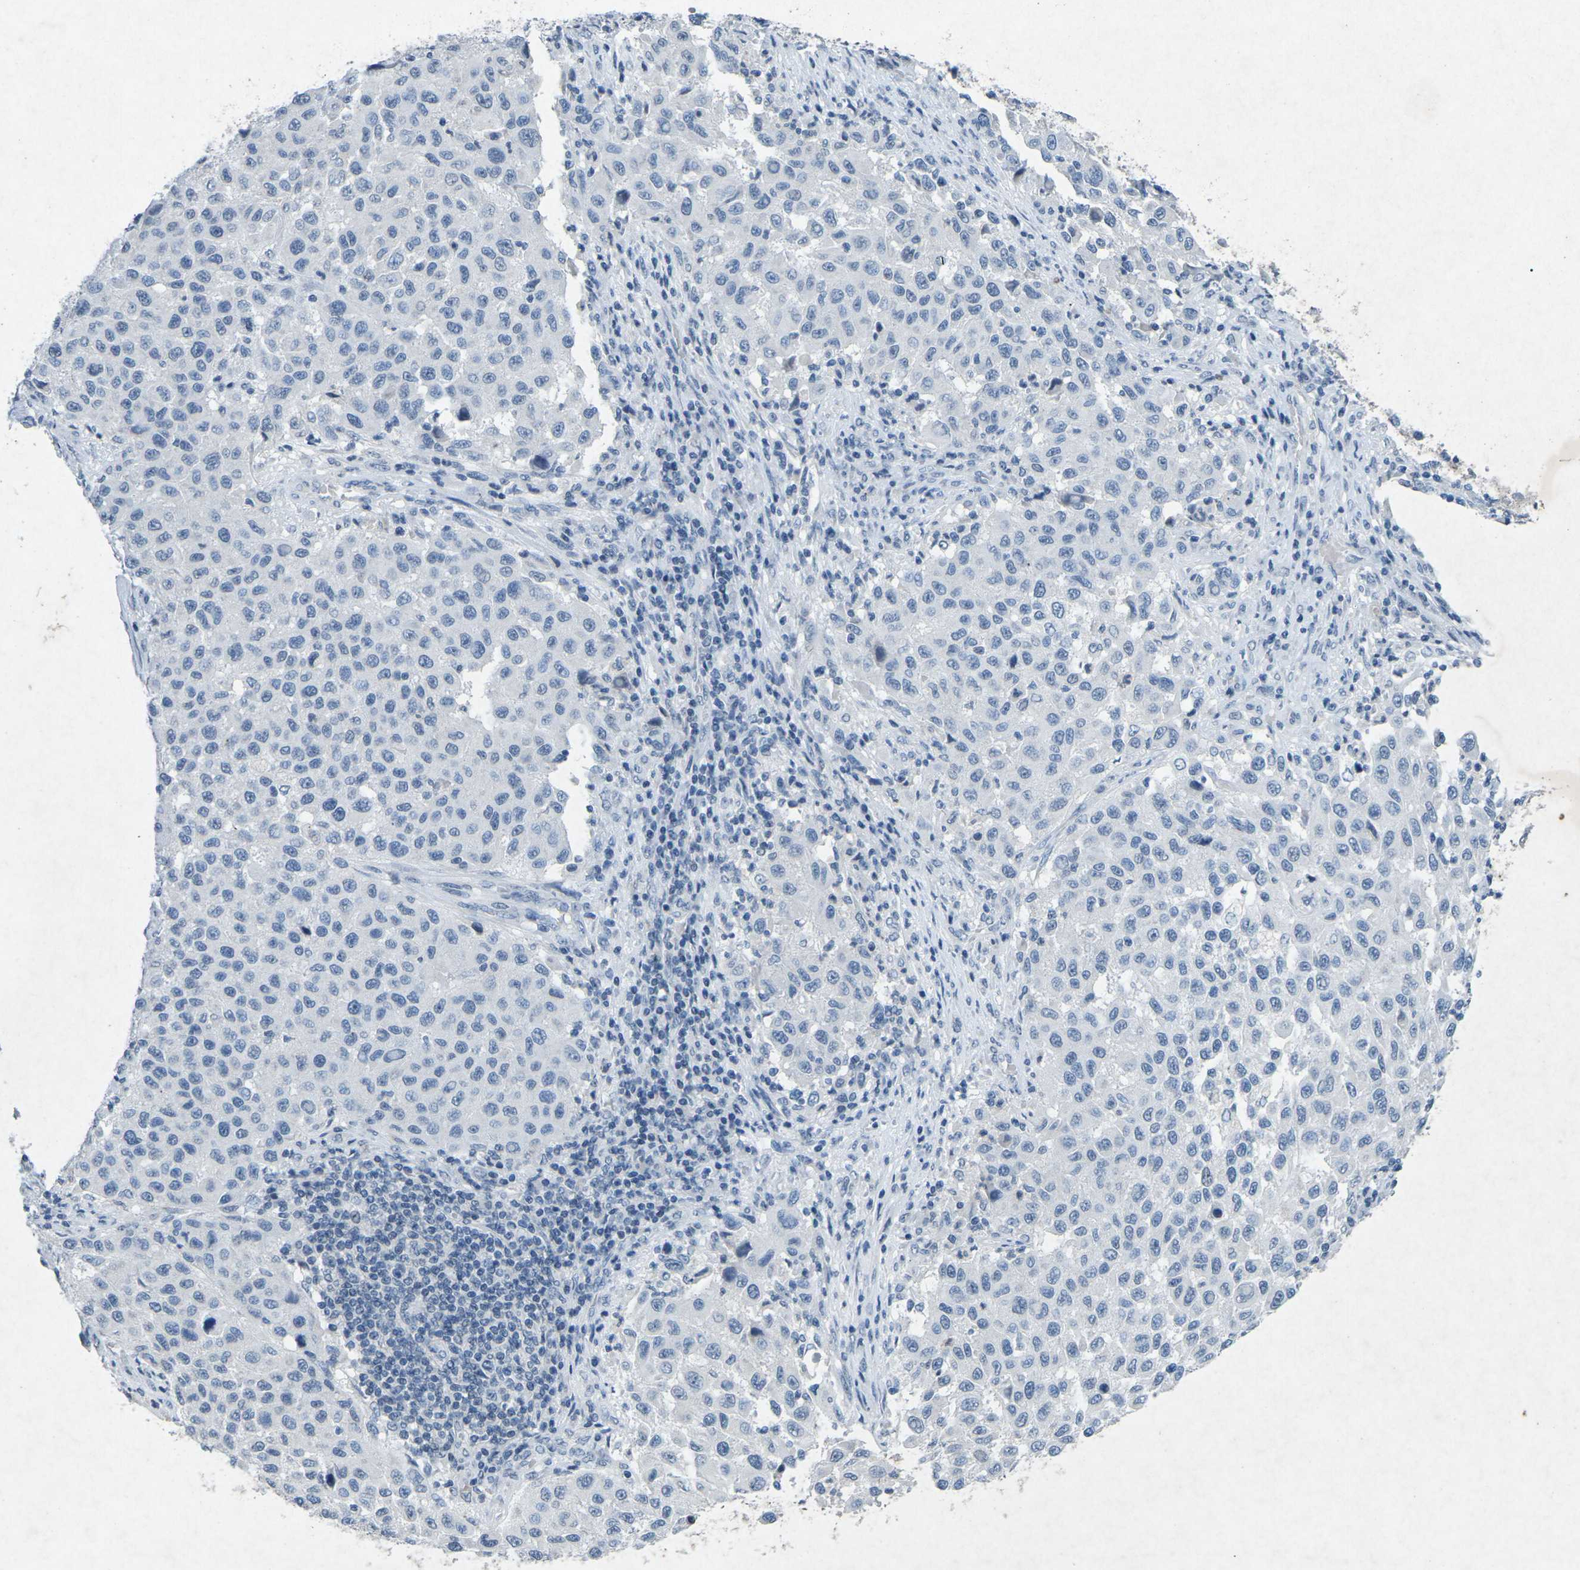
{"staining": {"intensity": "negative", "quantity": "none", "location": "none"}, "tissue": "melanoma", "cell_type": "Tumor cells", "image_type": "cancer", "snomed": [{"axis": "morphology", "description": "Malignant melanoma, Metastatic site"}, {"axis": "topography", "description": "Lymph node"}], "caption": "This is an IHC photomicrograph of melanoma. There is no positivity in tumor cells.", "gene": "A1BG", "patient": {"sex": "male", "age": 61}}